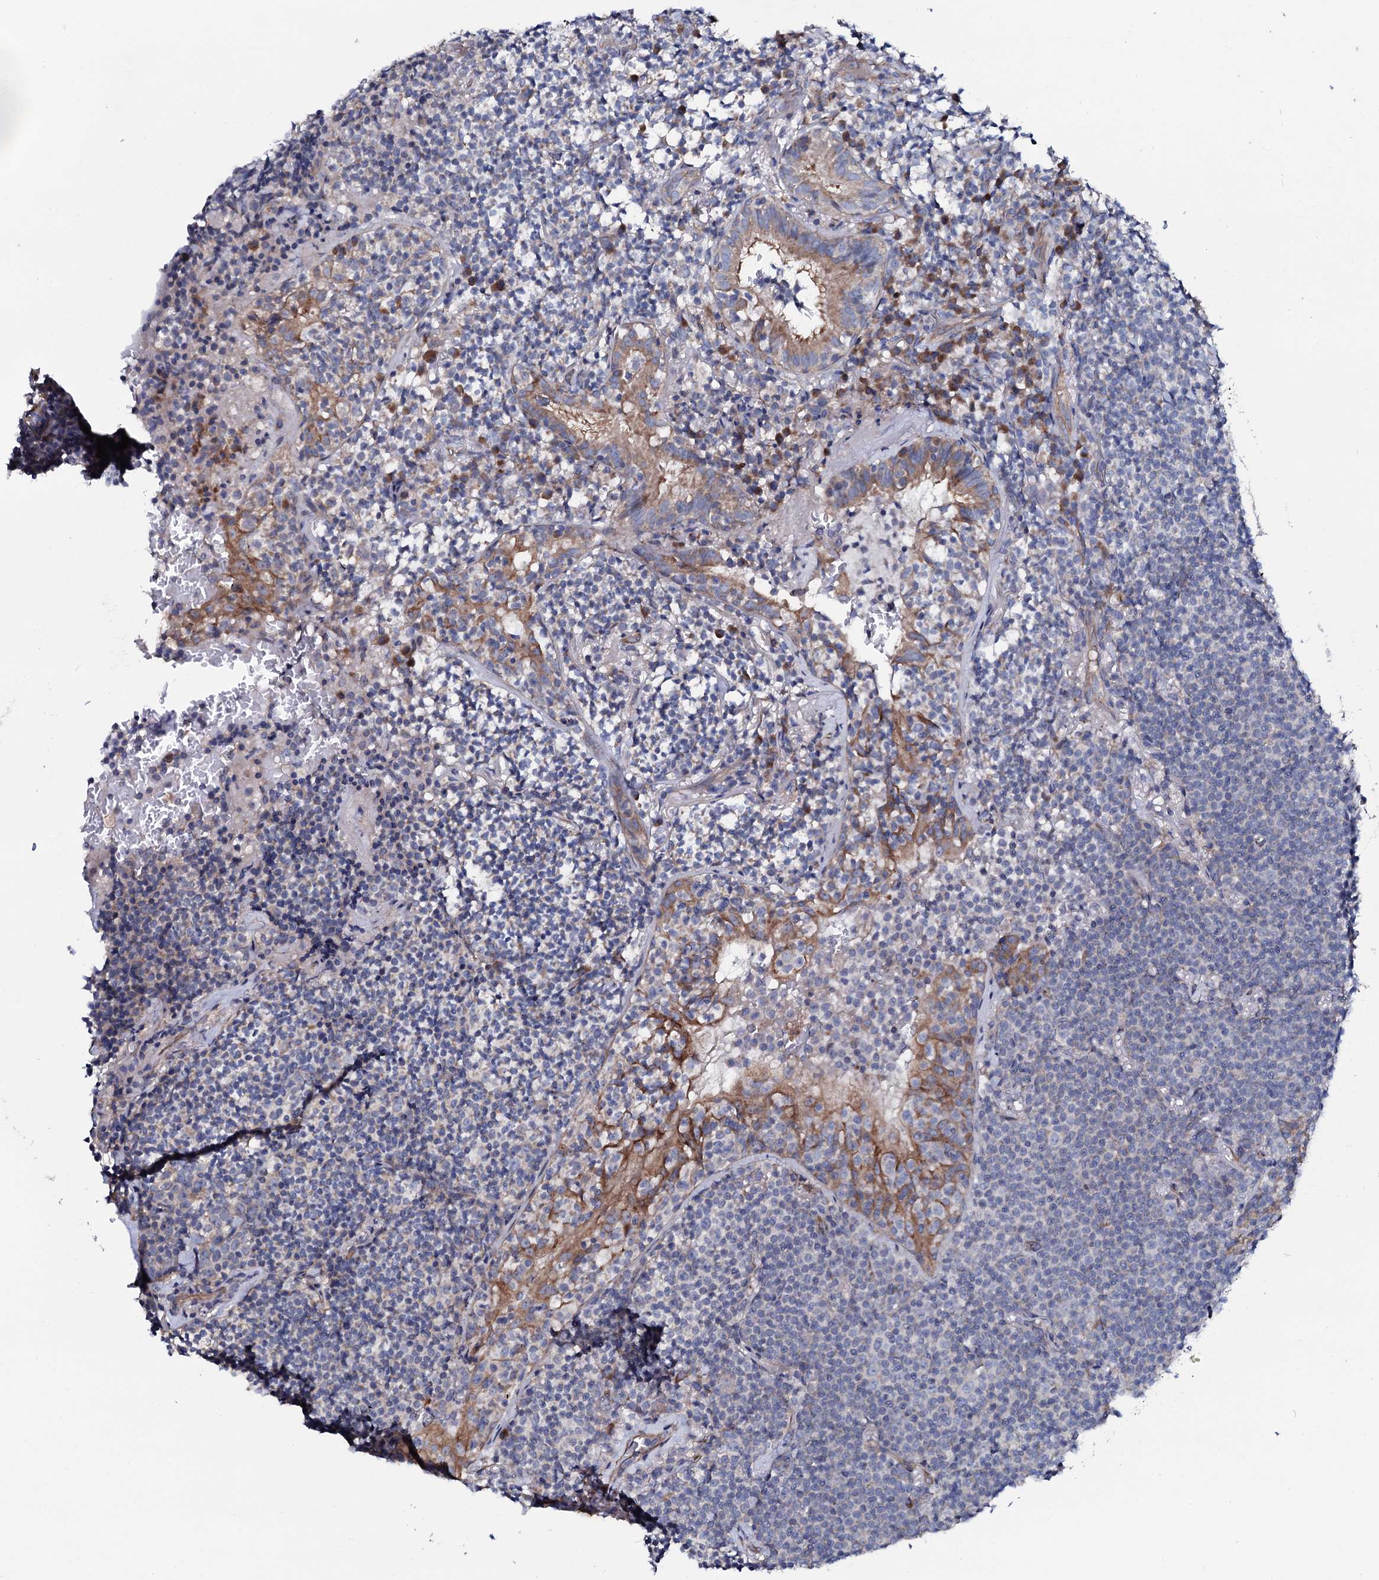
{"staining": {"intensity": "negative", "quantity": "none", "location": "none"}, "tissue": "lymphoma", "cell_type": "Tumor cells", "image_type": "cancer", "snomed": [{"axis": "morphology", "description": "Malignant lymphoma, non-Hodgkin's type, Low grade"}, {"axis": "topography", "description": "Lung"}], "caption": "This is an immunohistochemistry (IHC) histopathology image of human malignant lymphoma, non-Hodgkin's type (low-grade). There is no positivity in tumor cells.", "gene": "STARD13", "patient": {"sex": "female", "age": 71}}